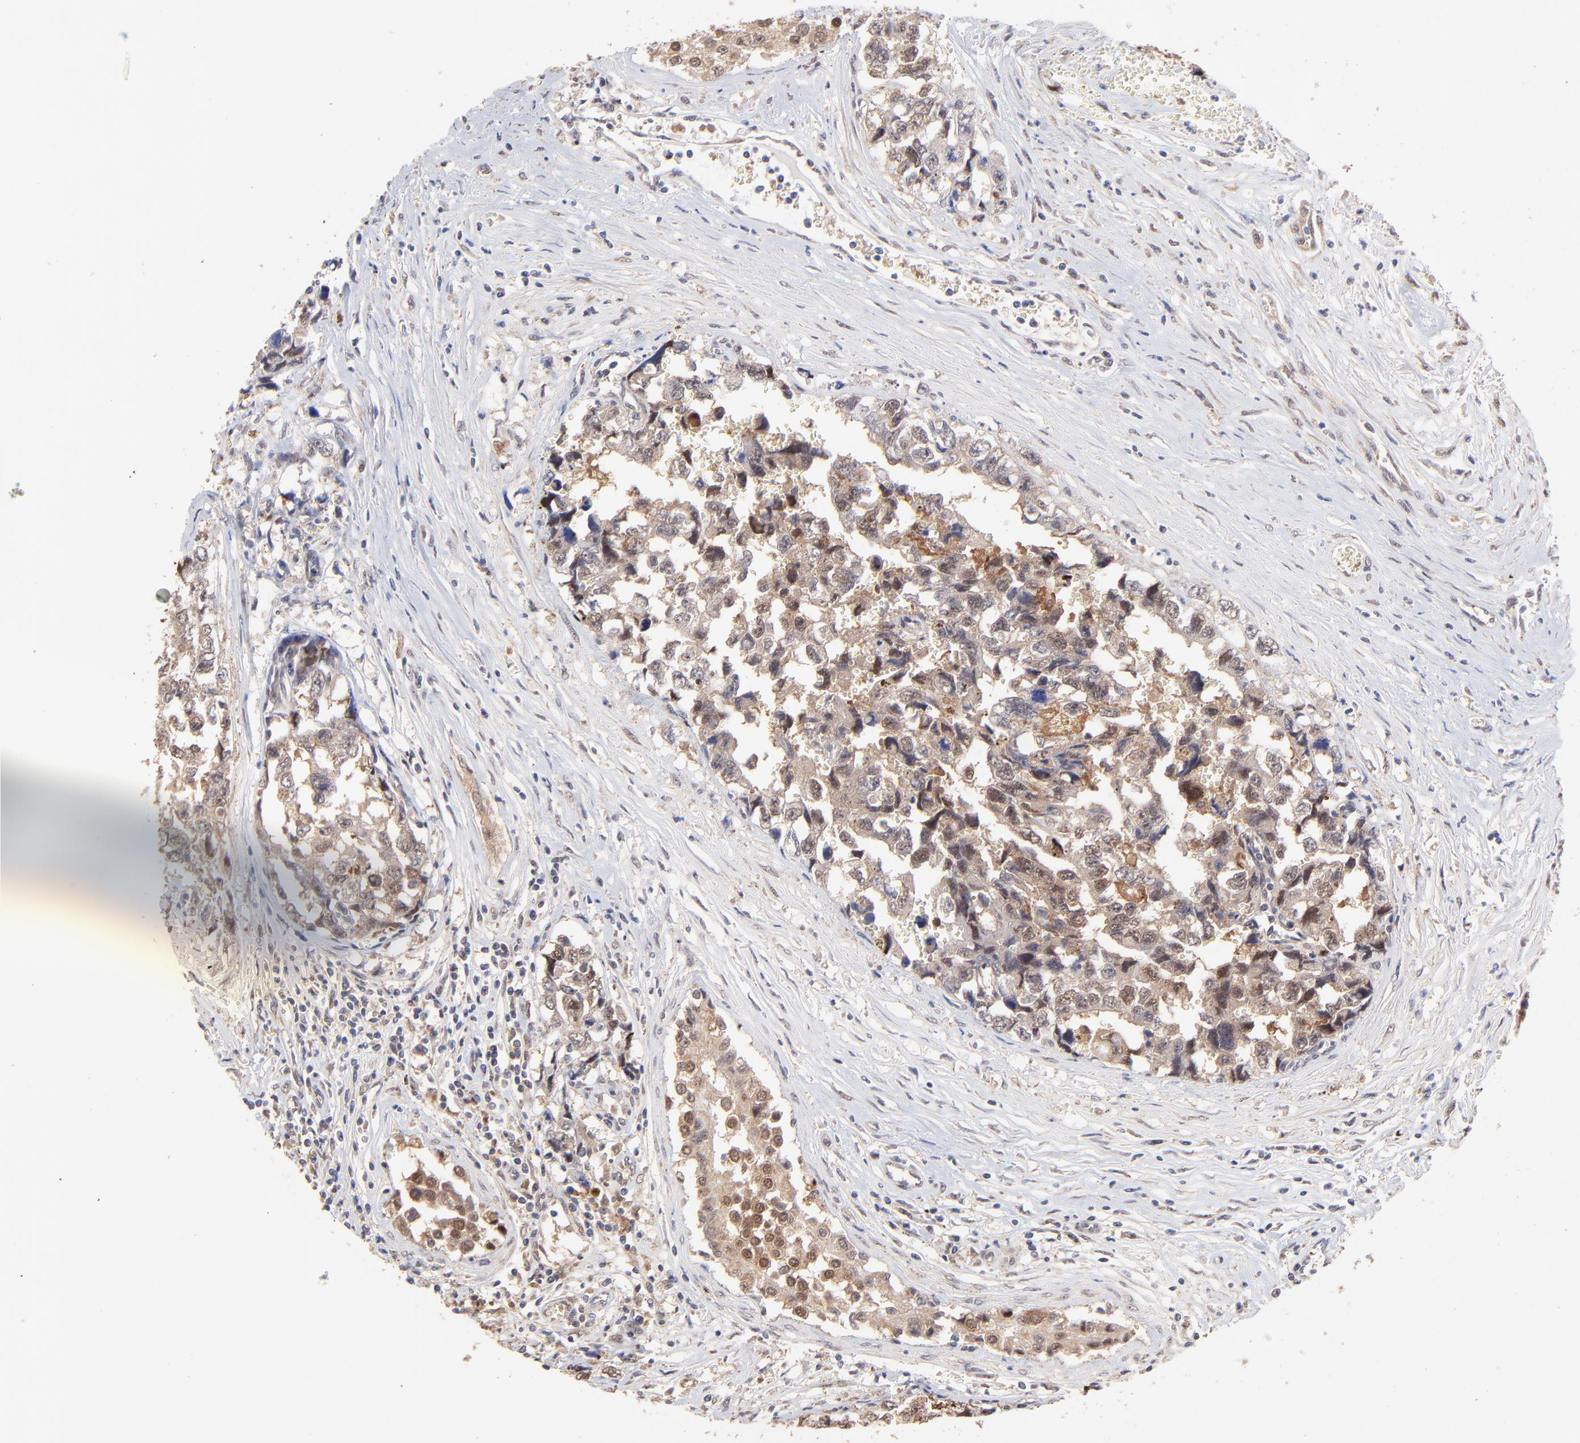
{"staining": {"intensity": "weak", "quantity": "<25%", "location": "cytoplasmic/membranous,nuclear"}, "tissue": "testis cancer", "cell_type": "Tumor cells", "image_type": "cancer", "snomed": [{"axis": "morphology", "description": "Carcinoma, Embryonal, NOS"}, {"axis": "topography", "description": "Testis"}], "caption": "Tumor cells are negative for protein expression in human testis cancer. (Stains: DAB immunohistochemistry with hematoxylin counter stain, Microscopy: brightfield microscopy at high magnification).", "gene": "PSMD14", "patient": {"sex": "male", "age": 31}}